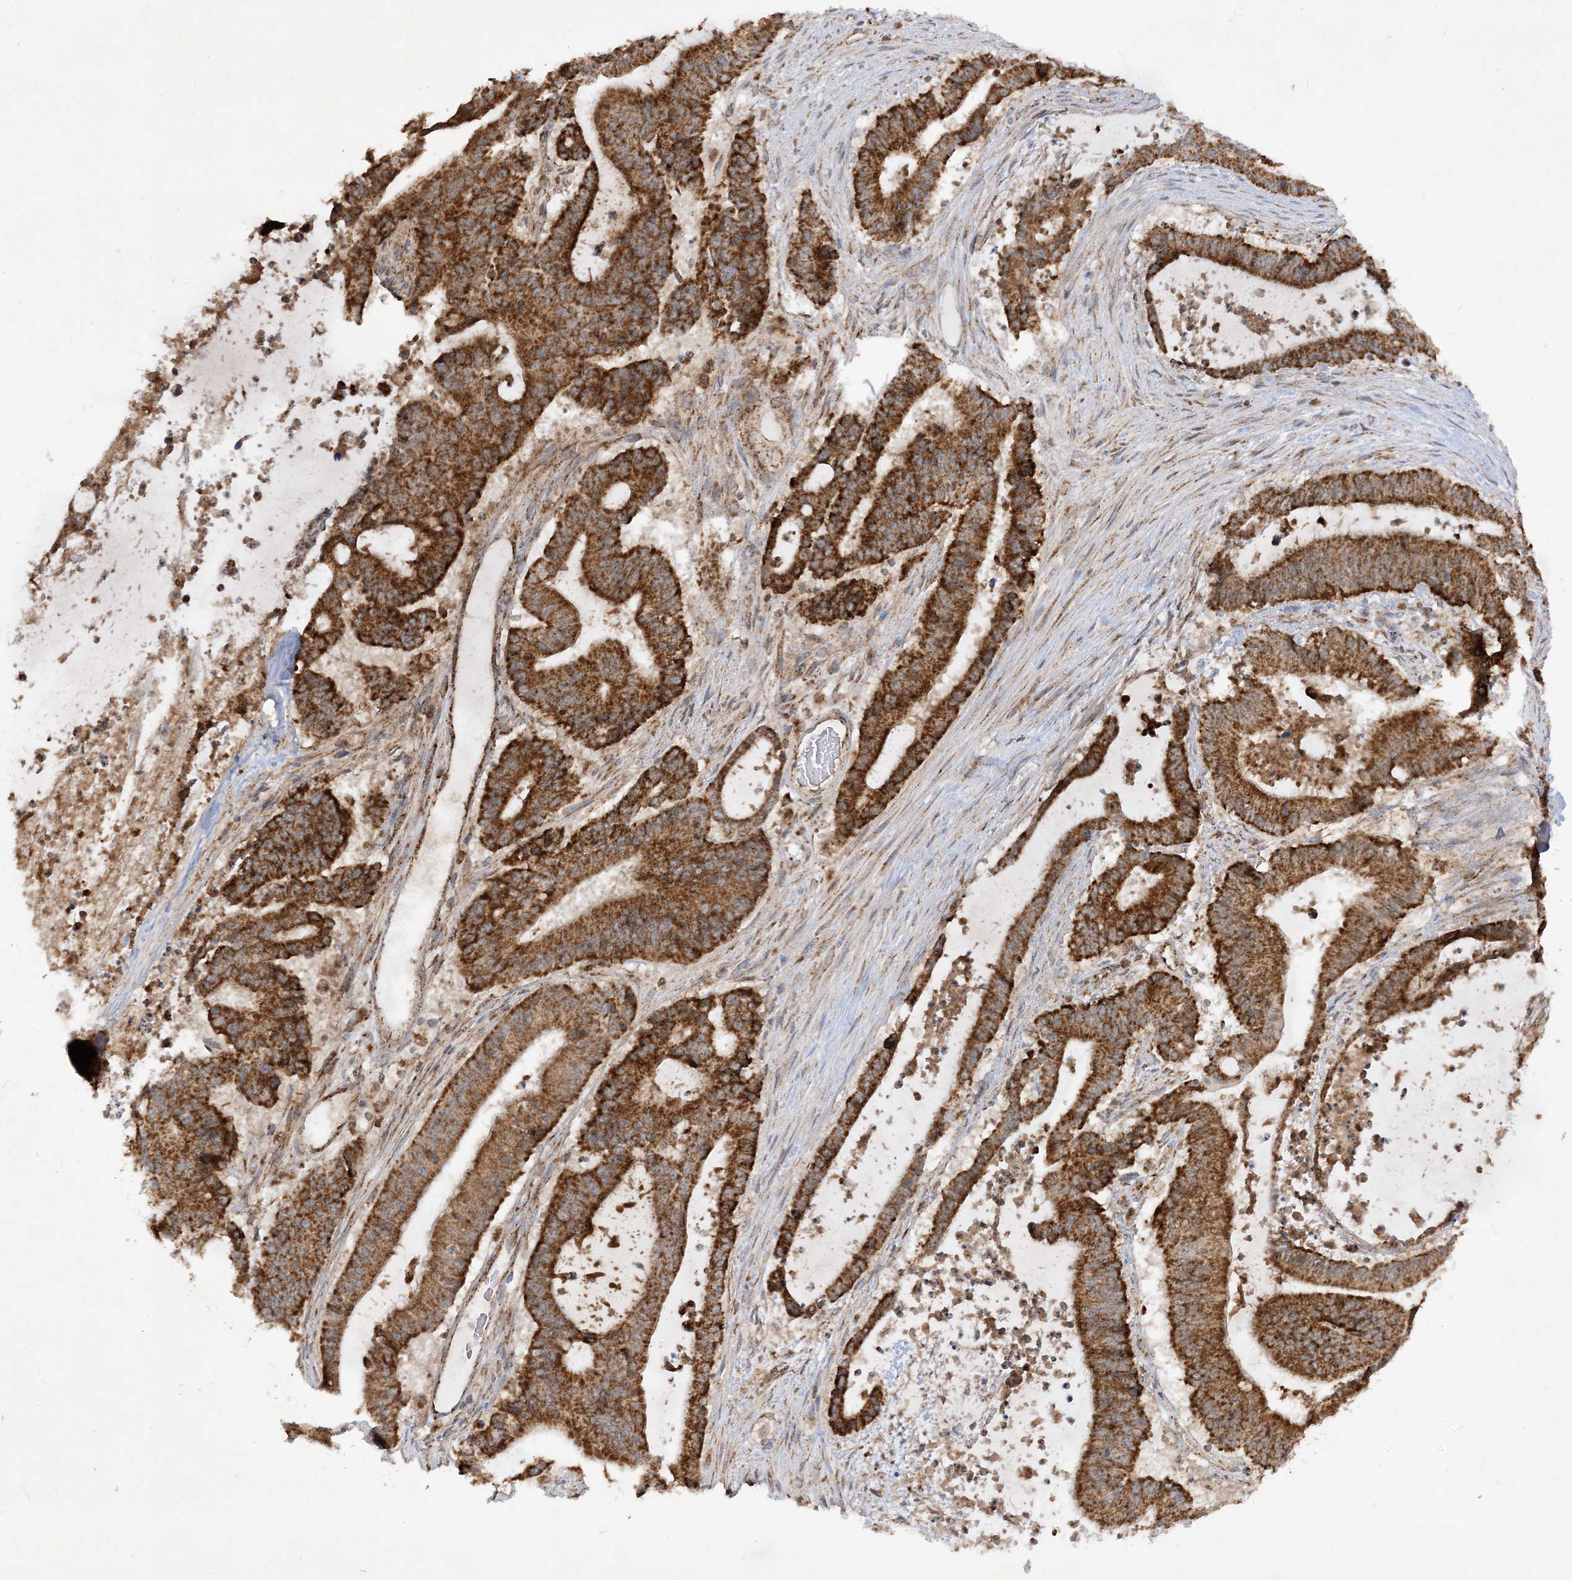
{"staining": {"intensity": "strong", "quantity": ">75%", "location": "cytoplasmic/membranous"}, "tissue": "liver cancer", "cell_type": "Tumor cells", "image_type": "cancer", "snomed": [{"axis": "morphology", "description": "Normal tissue, NOS"}, {"axis": "morphology", "description": "Cholangiocarcinoma"}, {"axis": "topography", "description": "Liver"}, {"axis": "topography", "description": "Peripheral nerve tissue"}], "caption": "A brown stain highlights strong cytoplasmic/membranous positivity of a protein in liver cholangiocarcinoma tumor cells. The protein is stained brown, and the nuclei are stained in blue (DAB (3,3'-diaminobenzidine) IHC with brightfield microscopy, high magnification).", "gene": "NDUFAF3", "patient": {"sex": "female", "age": 73}}